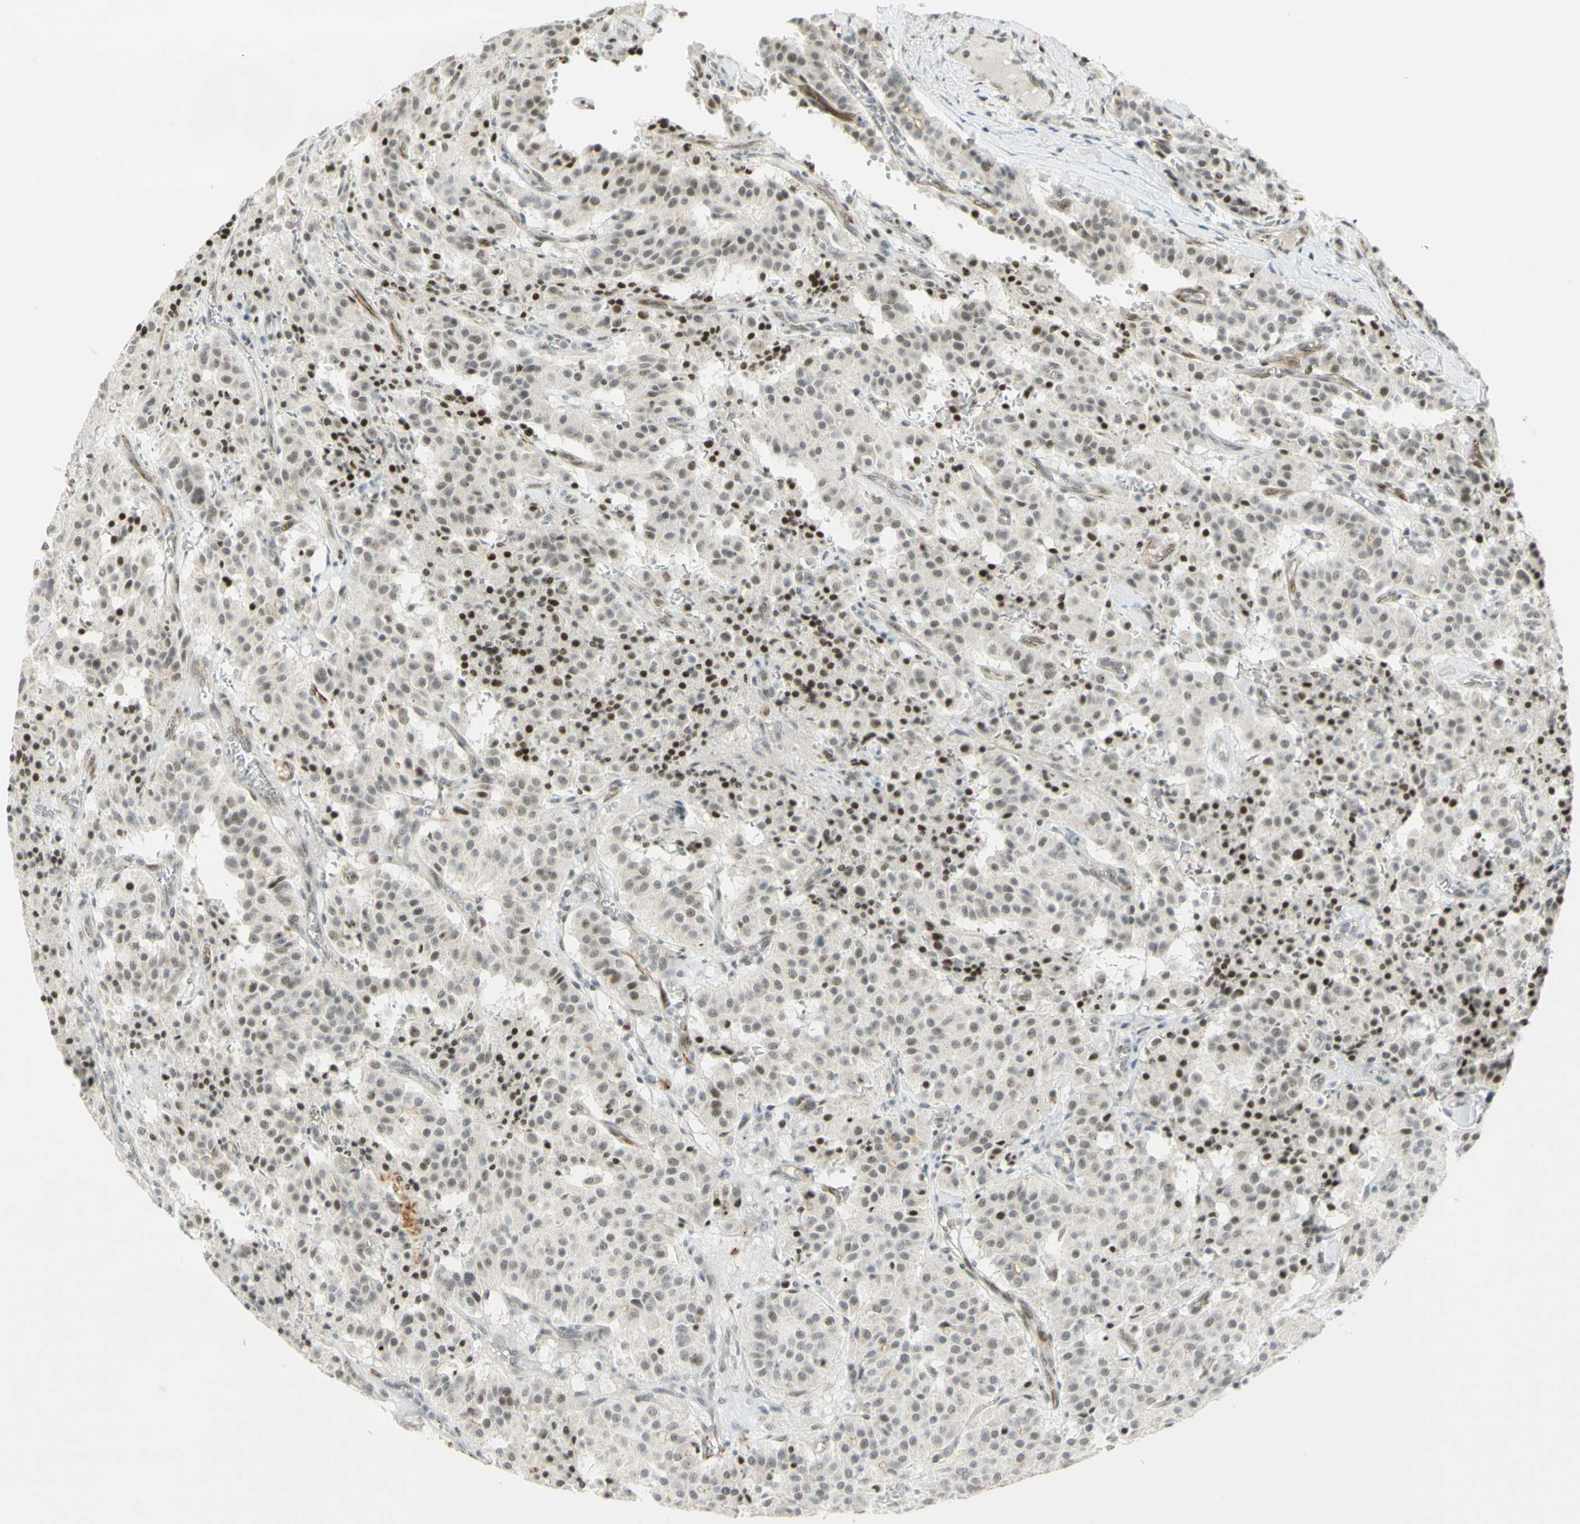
{"staining": {"intensity": "strong", "quantity": "<25%", "location": "nuclear"}, "tissue": "carcinoid", "cell_type": "Tumor cells", "image_type": "cancer", "snomed": [{"axis": "morphology", "description": "Carcinoid, malignant, NOS"}, {"axis": "topography", "description": "Lung"}], "caption": "Human malignant carcinoid stained for a protein (brown) displays strong nuclear positive staining in about <25% of tumor cells.", "gene": "IRF1", "patient": {"sex": "male", "age": 30}}